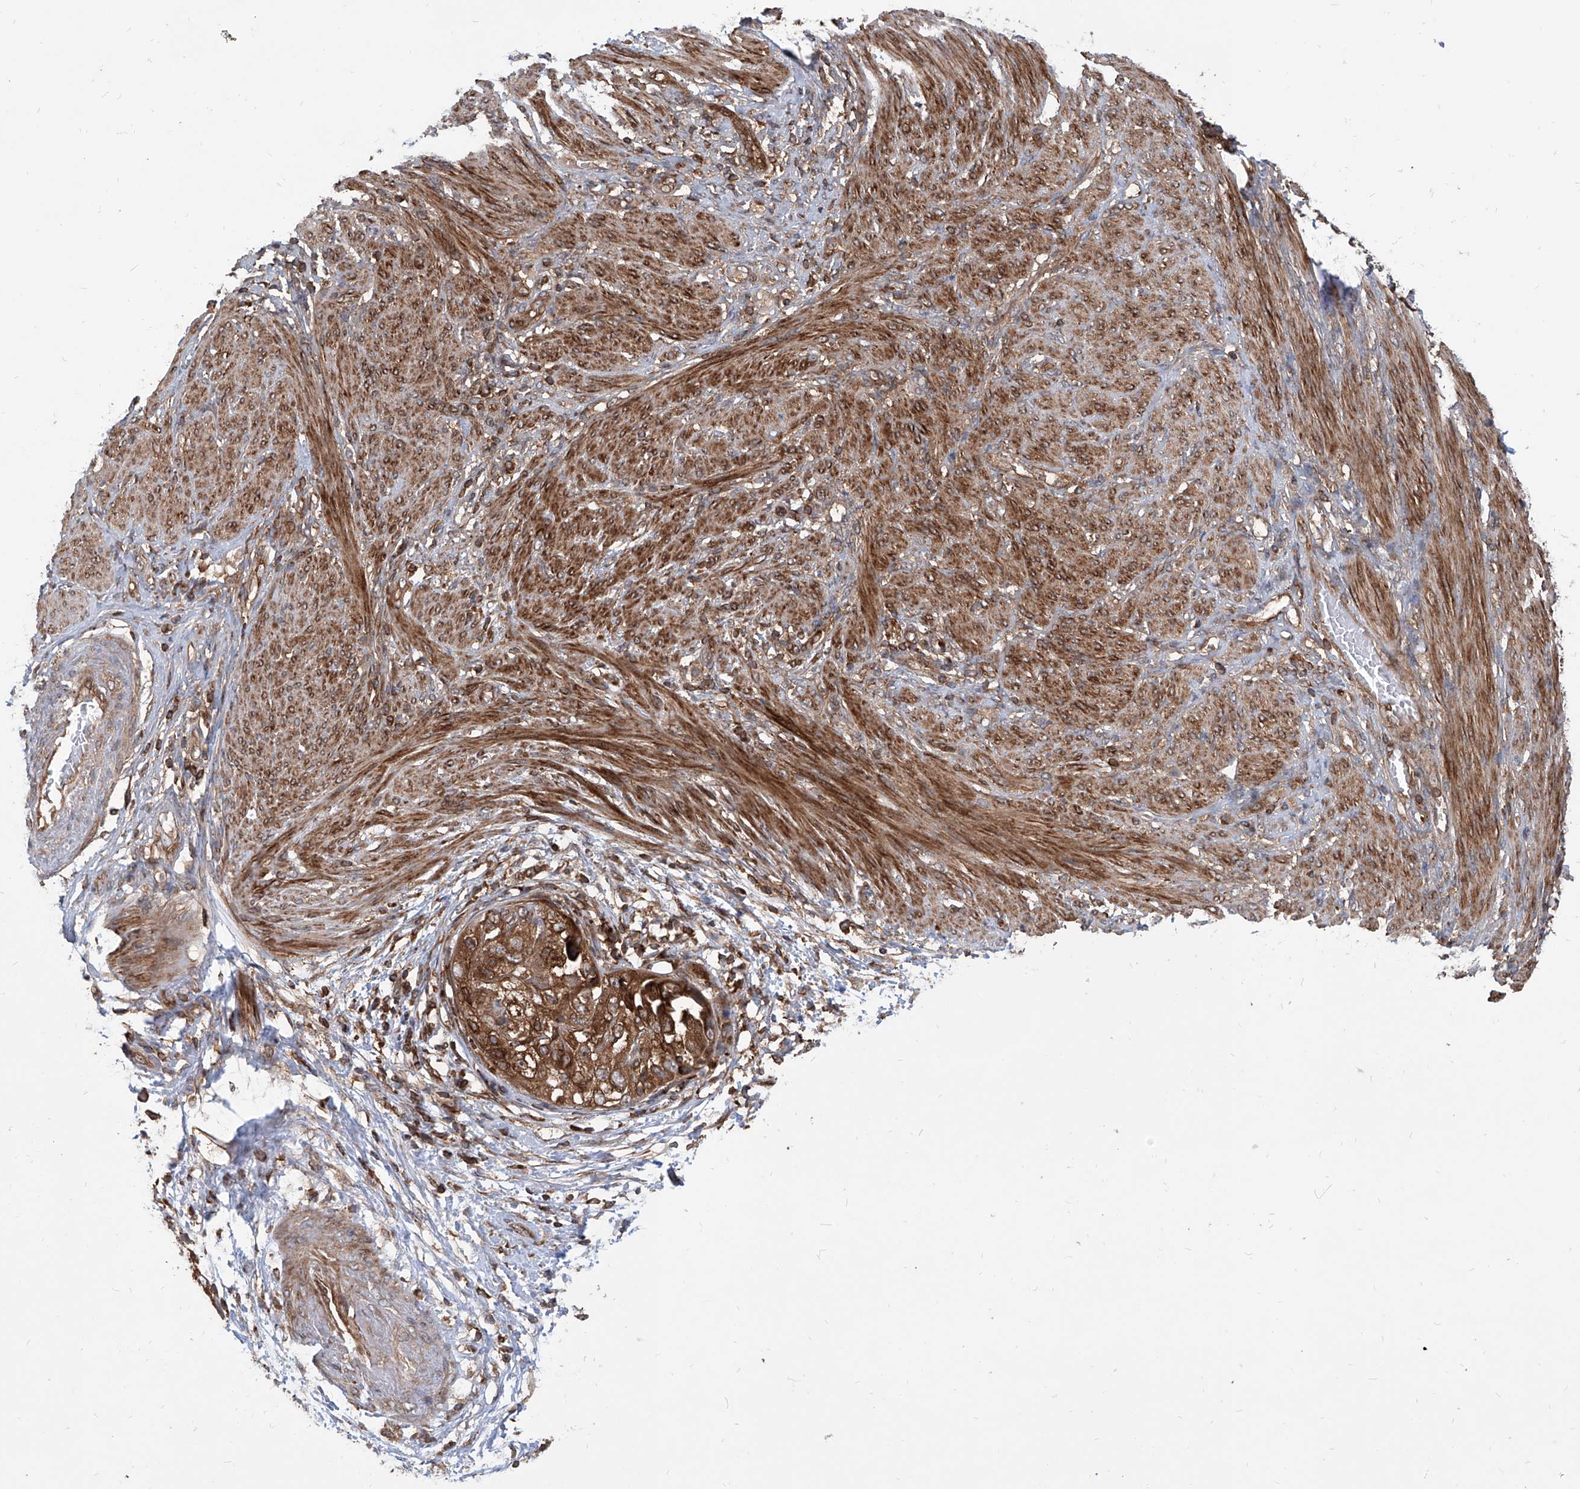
{"staining": {"intensity": "strong", "quantity": ">75%", "location": "cytoplasmic/membranous"}, "tissue": "endometrial cancer", "cell_type": "Tumor cells", "image_type": "cancer", "snomed": [{"axis": "morphology", "description": "Adenocarcinoma, NOS"}, {"axis": "topography", "description": "Endometrium"}], "caption": "Protein expression by immunohistochemistry exhibits strong cytoplasmic/membranous positivity in about >75% of tumor cells in adenocarcinoma (endometrial).", "gene": "MAGED2", "patient": {"sex": "female", "age": 85}}